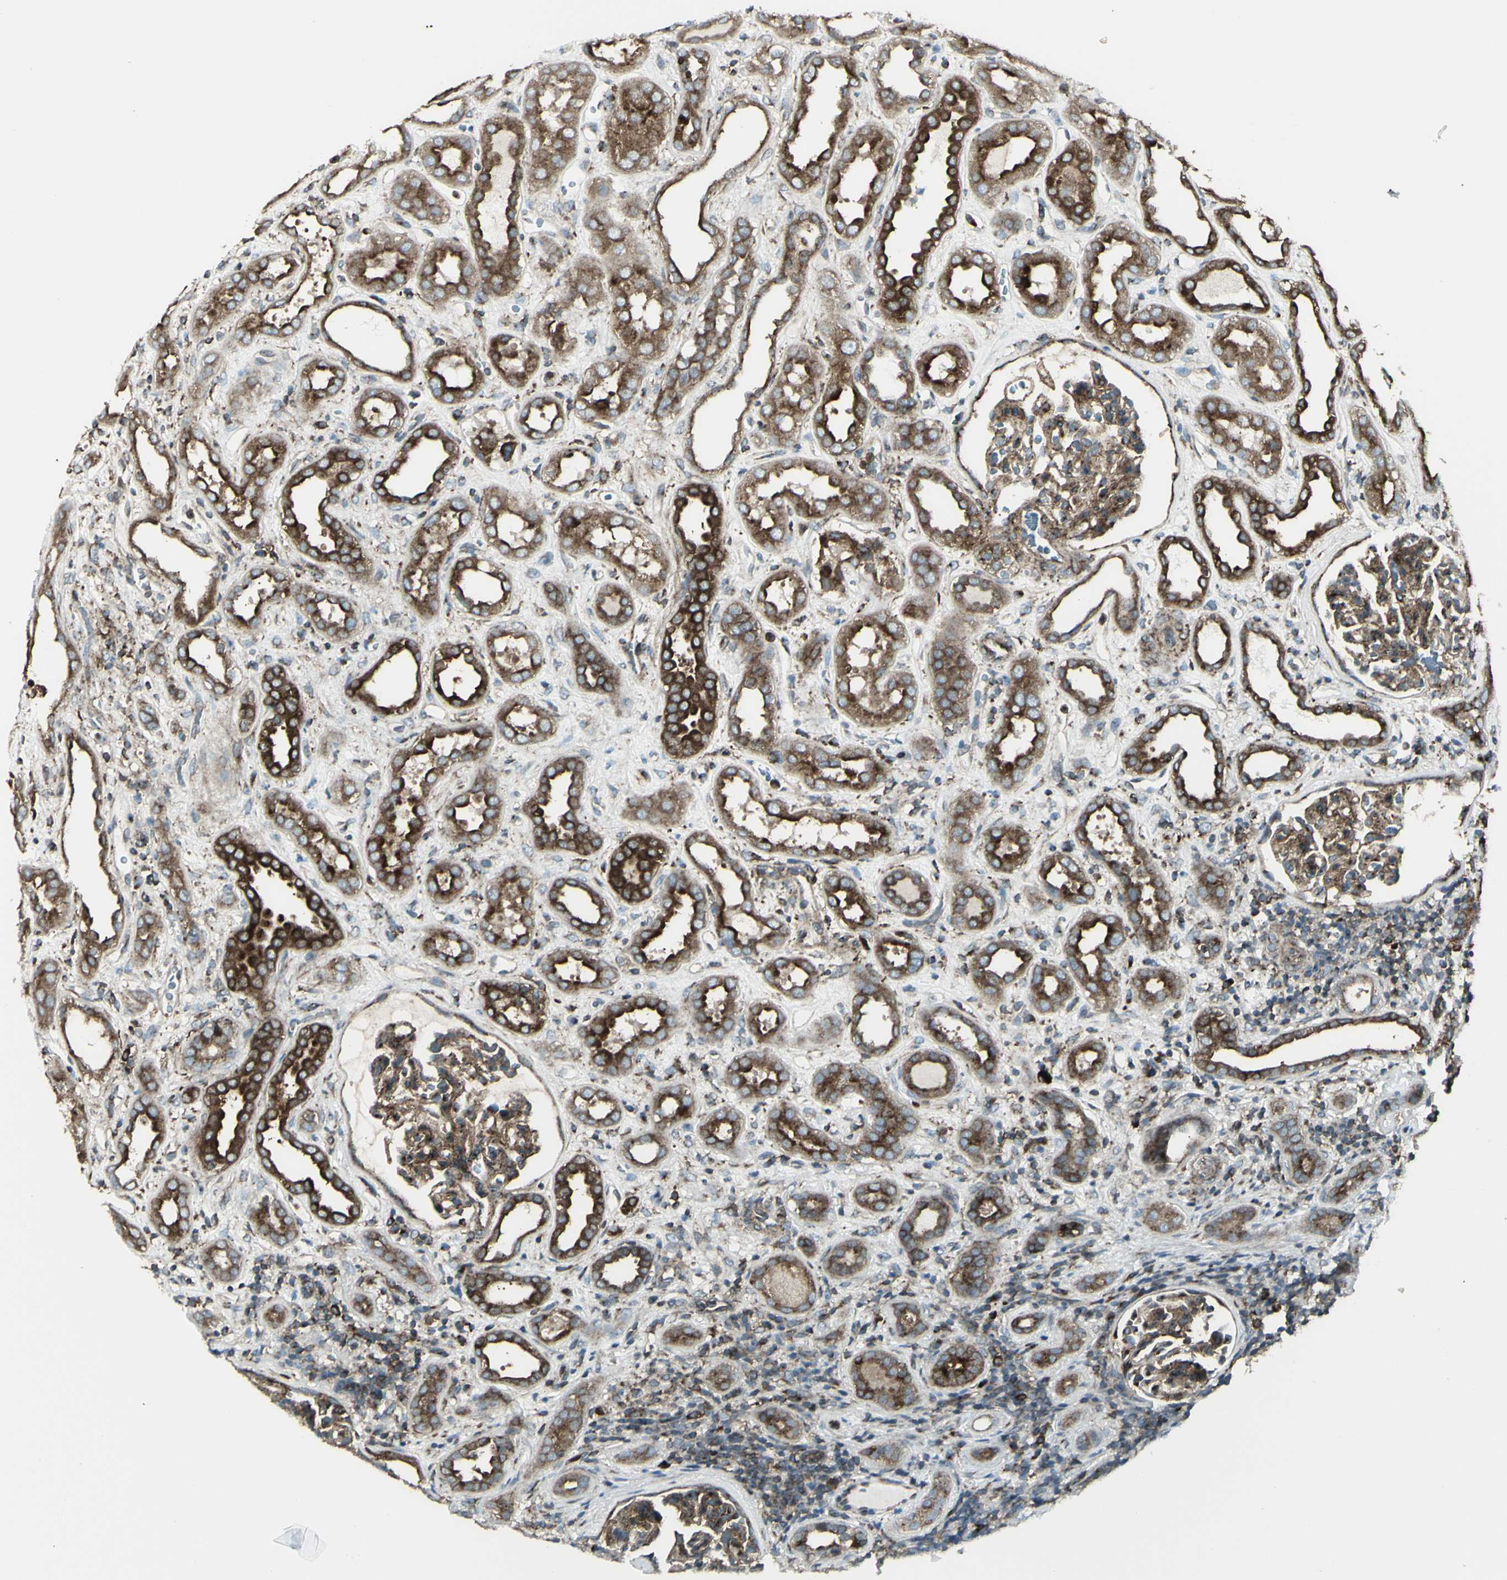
{"staining": {"intensity": "moderate", "quantity": ">75%", "location": "cytoplasmic/membranous"}, "tissue": "kidney", "cell_type": "Cells in glomeruli", "image_type": "normal", "snomed": [{"axis": "morphology", "description": "Normal tissue, NOS"}, {"axis": "topography", "description": "Kidney"}], "caption": "Protein analysis of normal kidney displays moderate cytoplasmic/membranous expression in about >75% of cells in glomeruli.", "gene": "NAPA", "patient": {"sex": "male", "age": 59}}